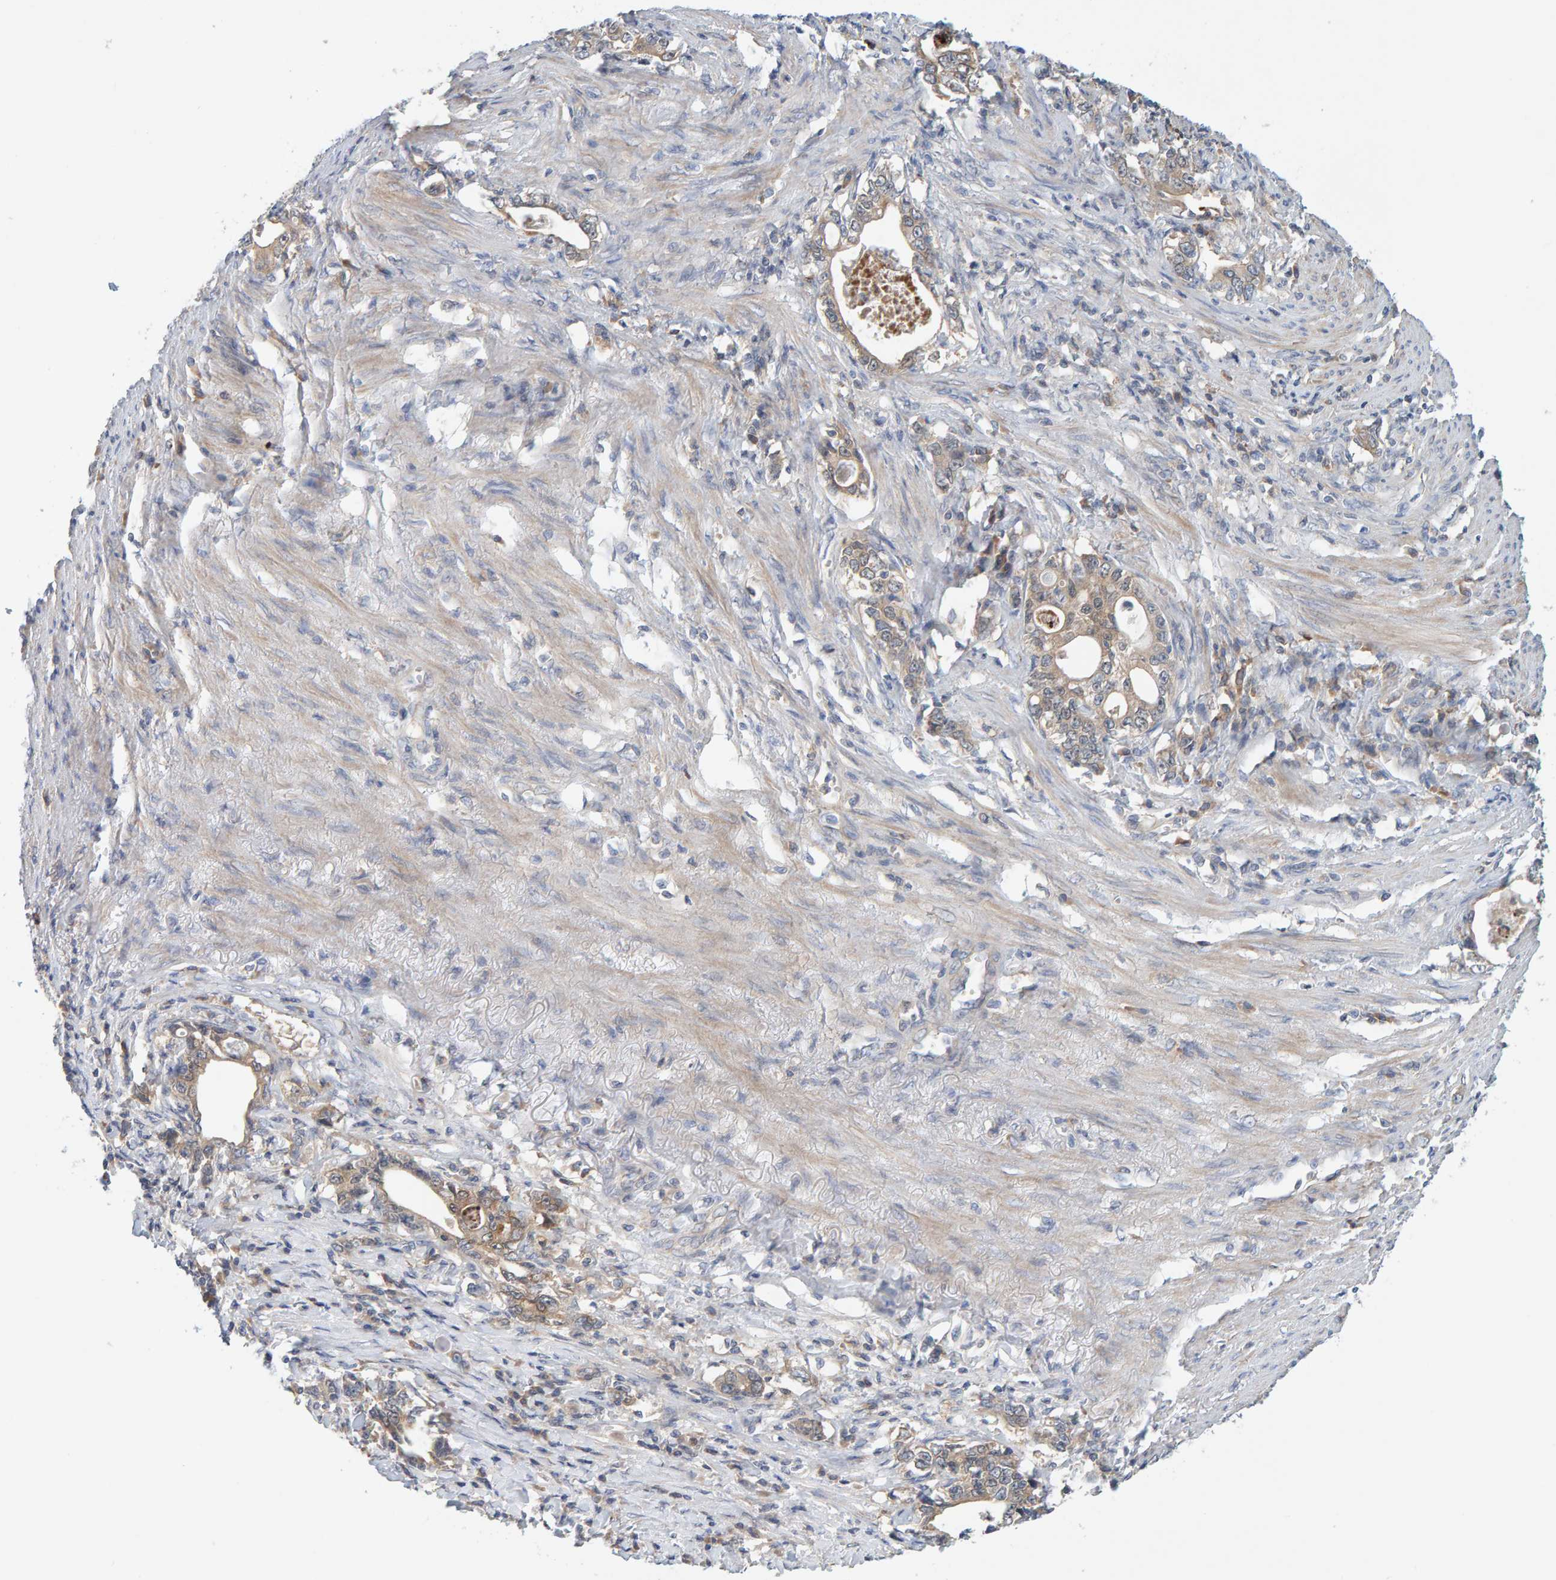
{"staining": {"intensity": "weak", "quantity": "25%-75%", "location": "cytoplasmic/membranous"}, "tissue": "stomach cancer", "cell_type": "Tumor cells", "image_type": "cancer", "snomed": [{"axis": "morphology", "description": "Adenocarcinoma, NOS"}, {"axis": "topography", "description": "Stomach, lower"}], "caption": "Immunohistochemical staining of stomach adenocarcinoma reveals weak cytoplasmic/membranous protein staining in about 25%-75% of tumor cells. (IHC, brightfield microscopy, high magnification).", "gene": "TATDN1", "patient": {"sex": "female", "age": 72}}